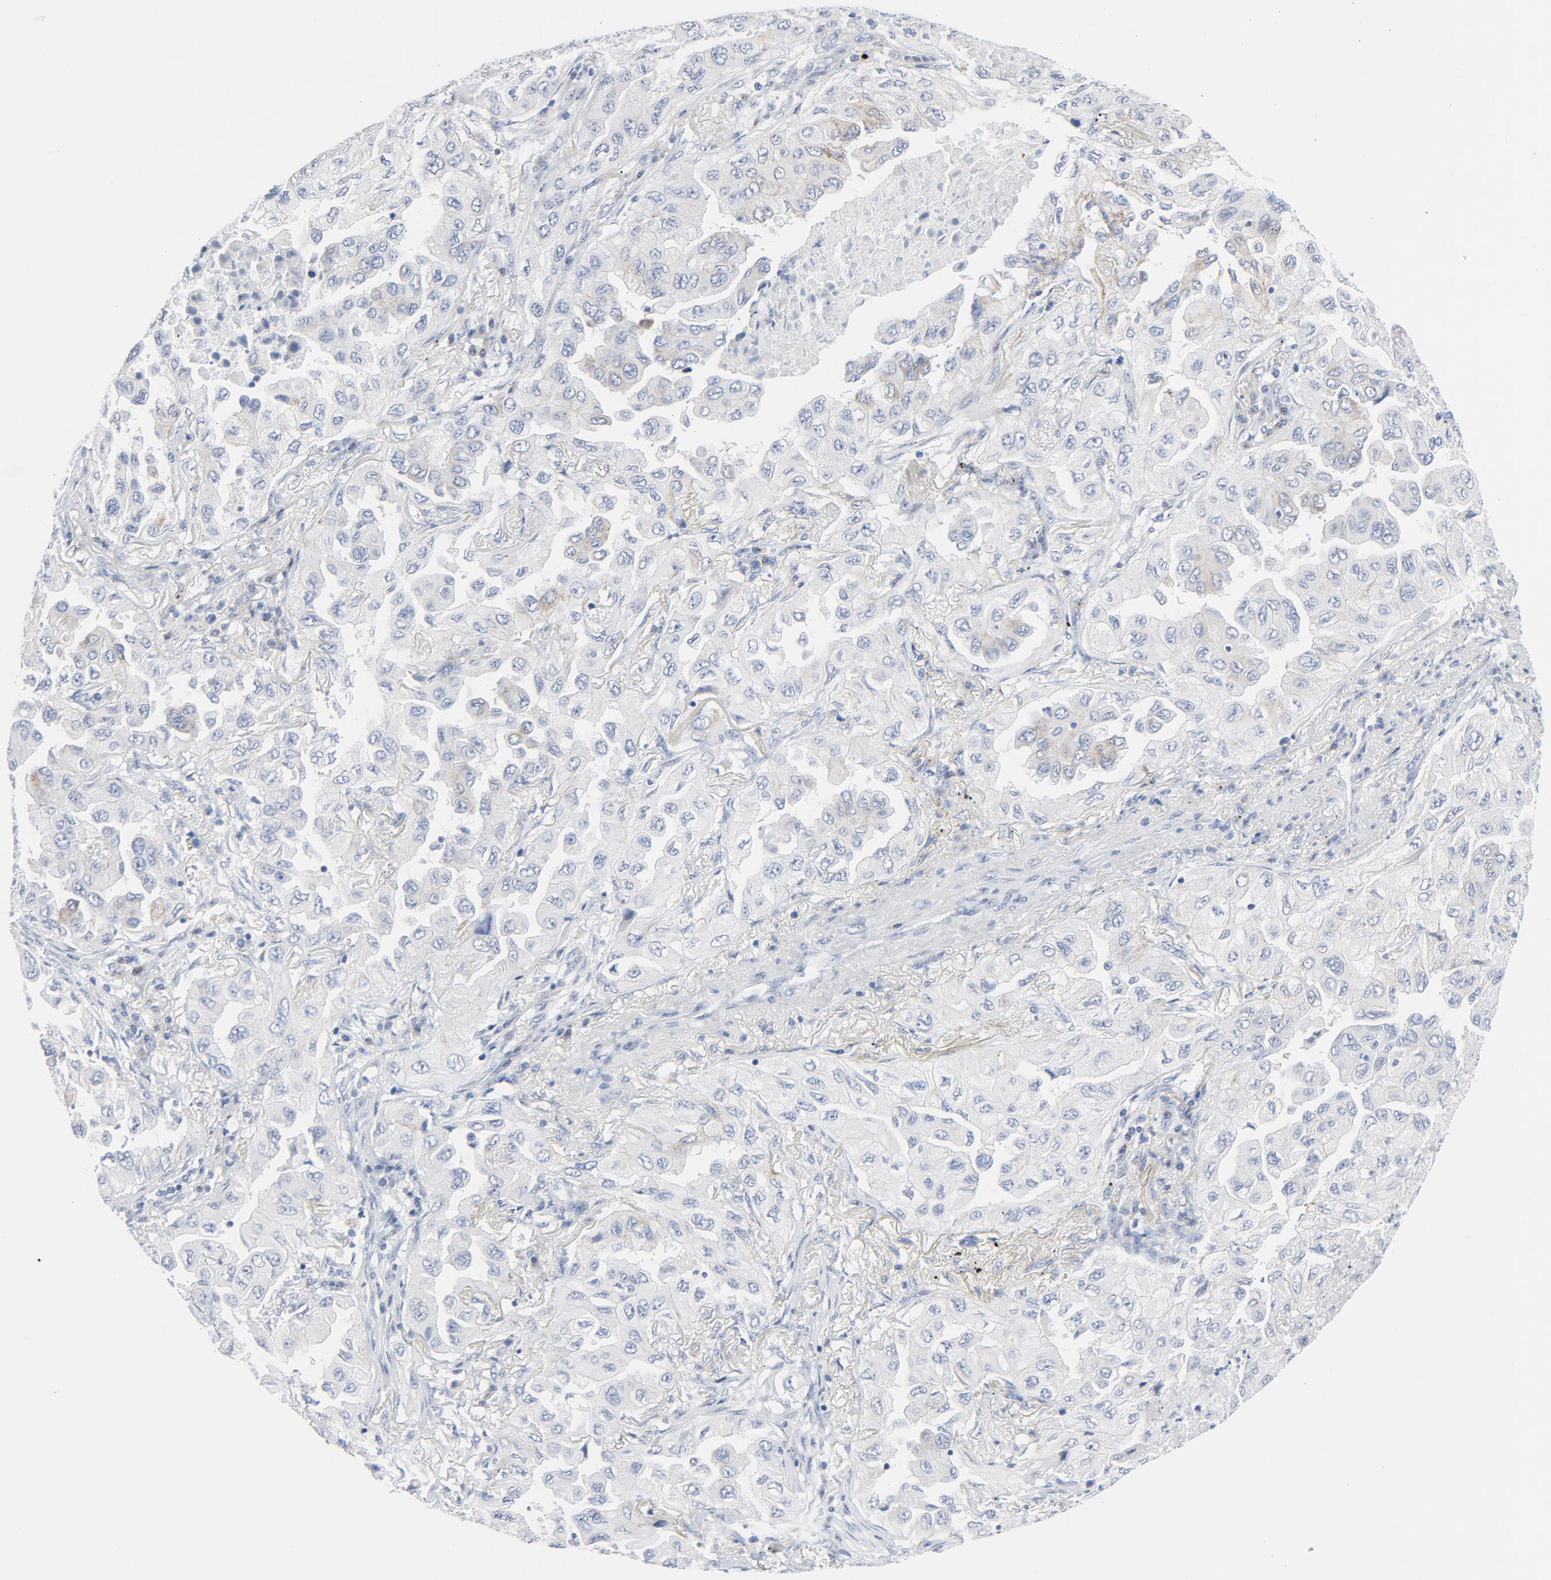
{"staining": {"intensity": "negative", "quantity": "none", "location": "none"}, "tissue": "lung cancer", "cell_type": "Tumor cells", "image_type": "cancer", "snomed": [{"axis": "morphology", "description": "Adenocarcinoma, NOS"}, {"axis": "topography", "description": "Lung"}], "caption": "DAB immunohistochemical staining of human lung cancer (adenocarcinoma) demonstrates no significant expression in tumor cells.", "gene": "TUBB1", "patient": {"sex": "female", "age": 65}}